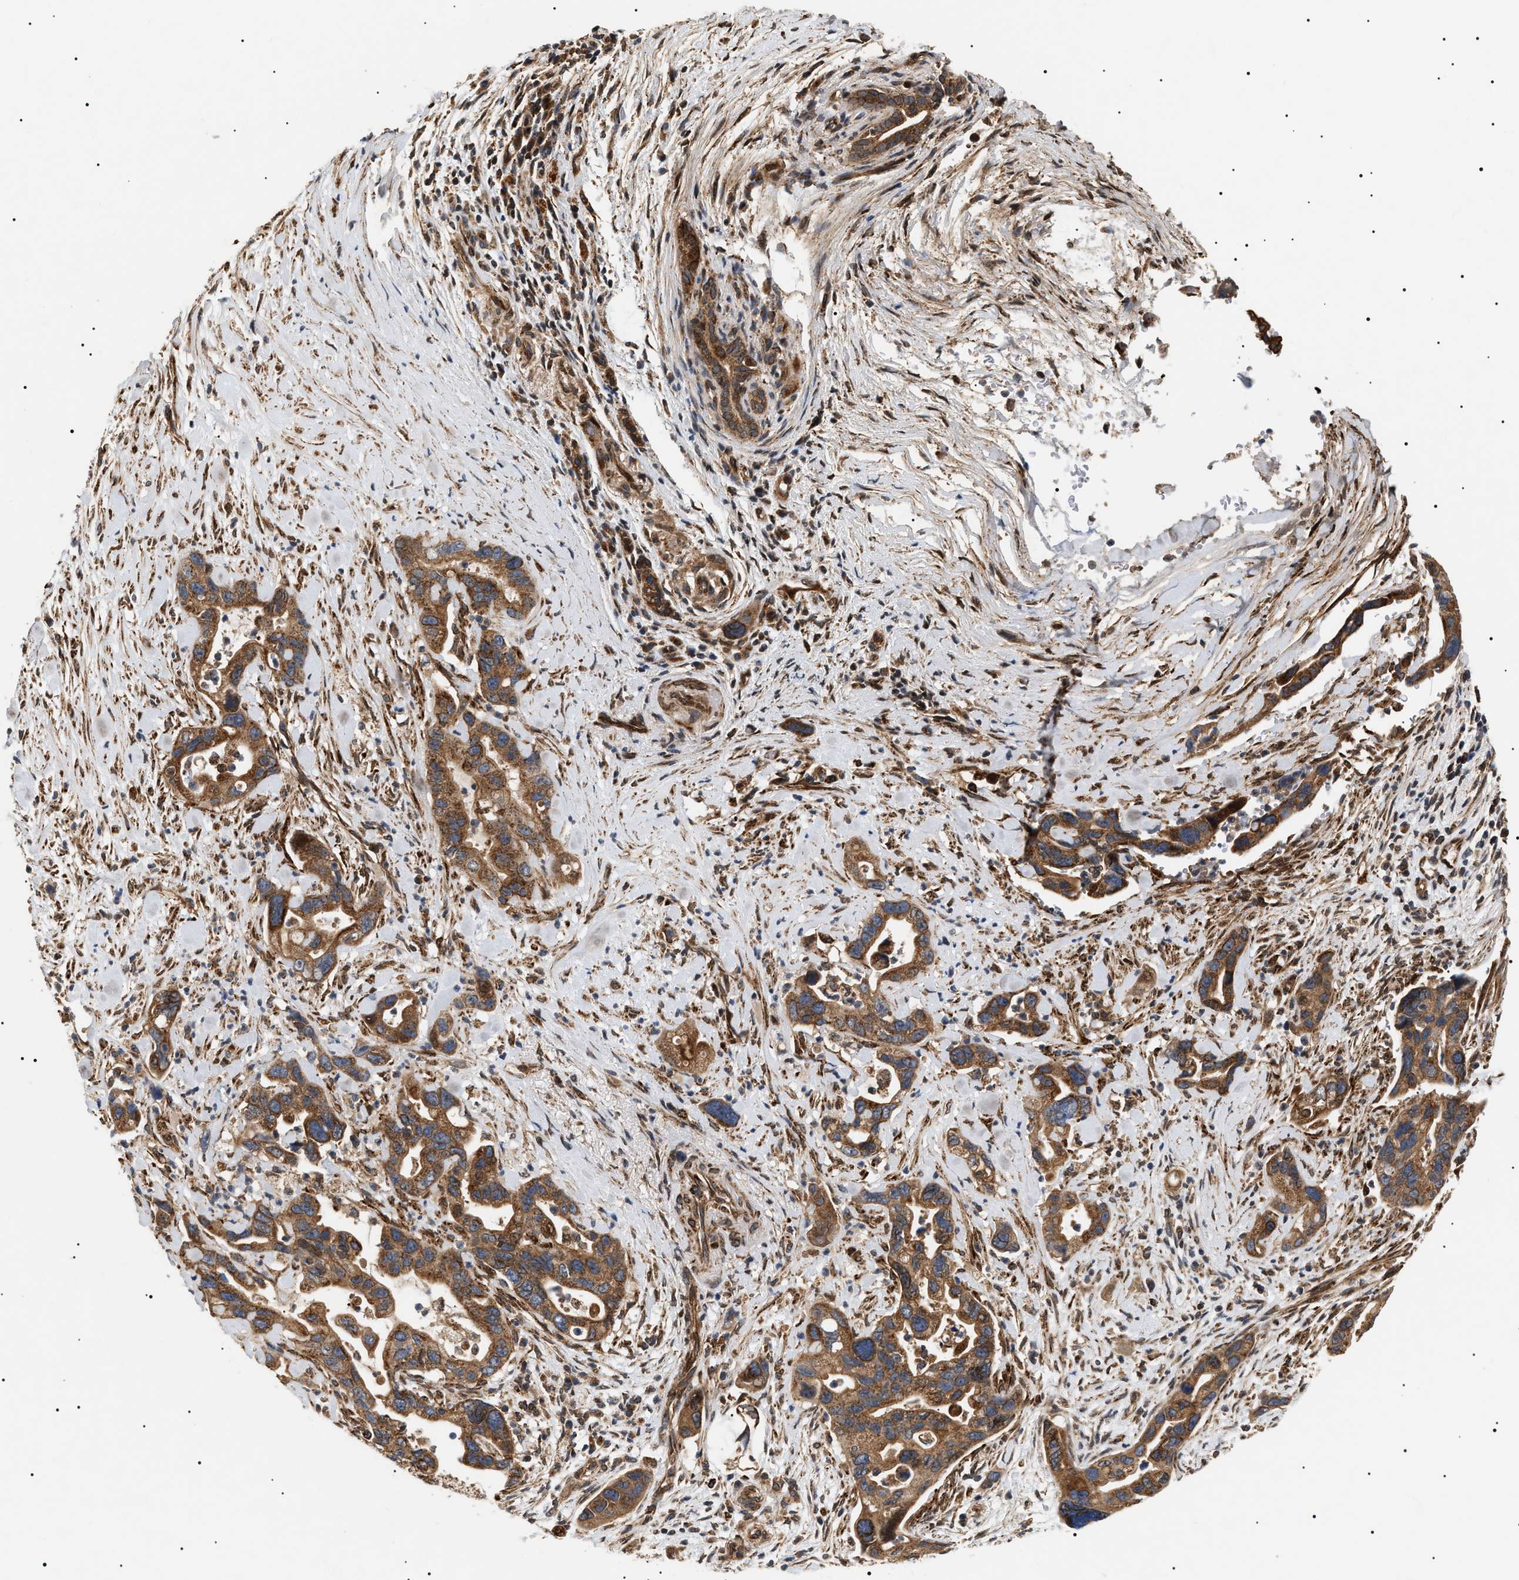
{"staining": {"intensity": "moderate", "quantity": ">75%", "location": "cytoplasmic/membranous"}, "tissue": "pancreatic cancer", "cell_type": "Tumor cells", "image_type": "cancer", "snomed": [{"axis": "morphology", "description": "Adenocarcinoma, NOS"}, {"axis": "topography", "description": "Pancreas"}], "caption": "Tumor cells show medium levels of moderate cytoplasmic/membranous positivity in about >75% of cells in pancreatic adenocarcinoma. Using DAB (brown) and hematoxylin (blue) stains, captured at high magnification using brightfield microscopy.", "gene": "ZBTB26", "patient": {"sex": "female", "age": 70}}